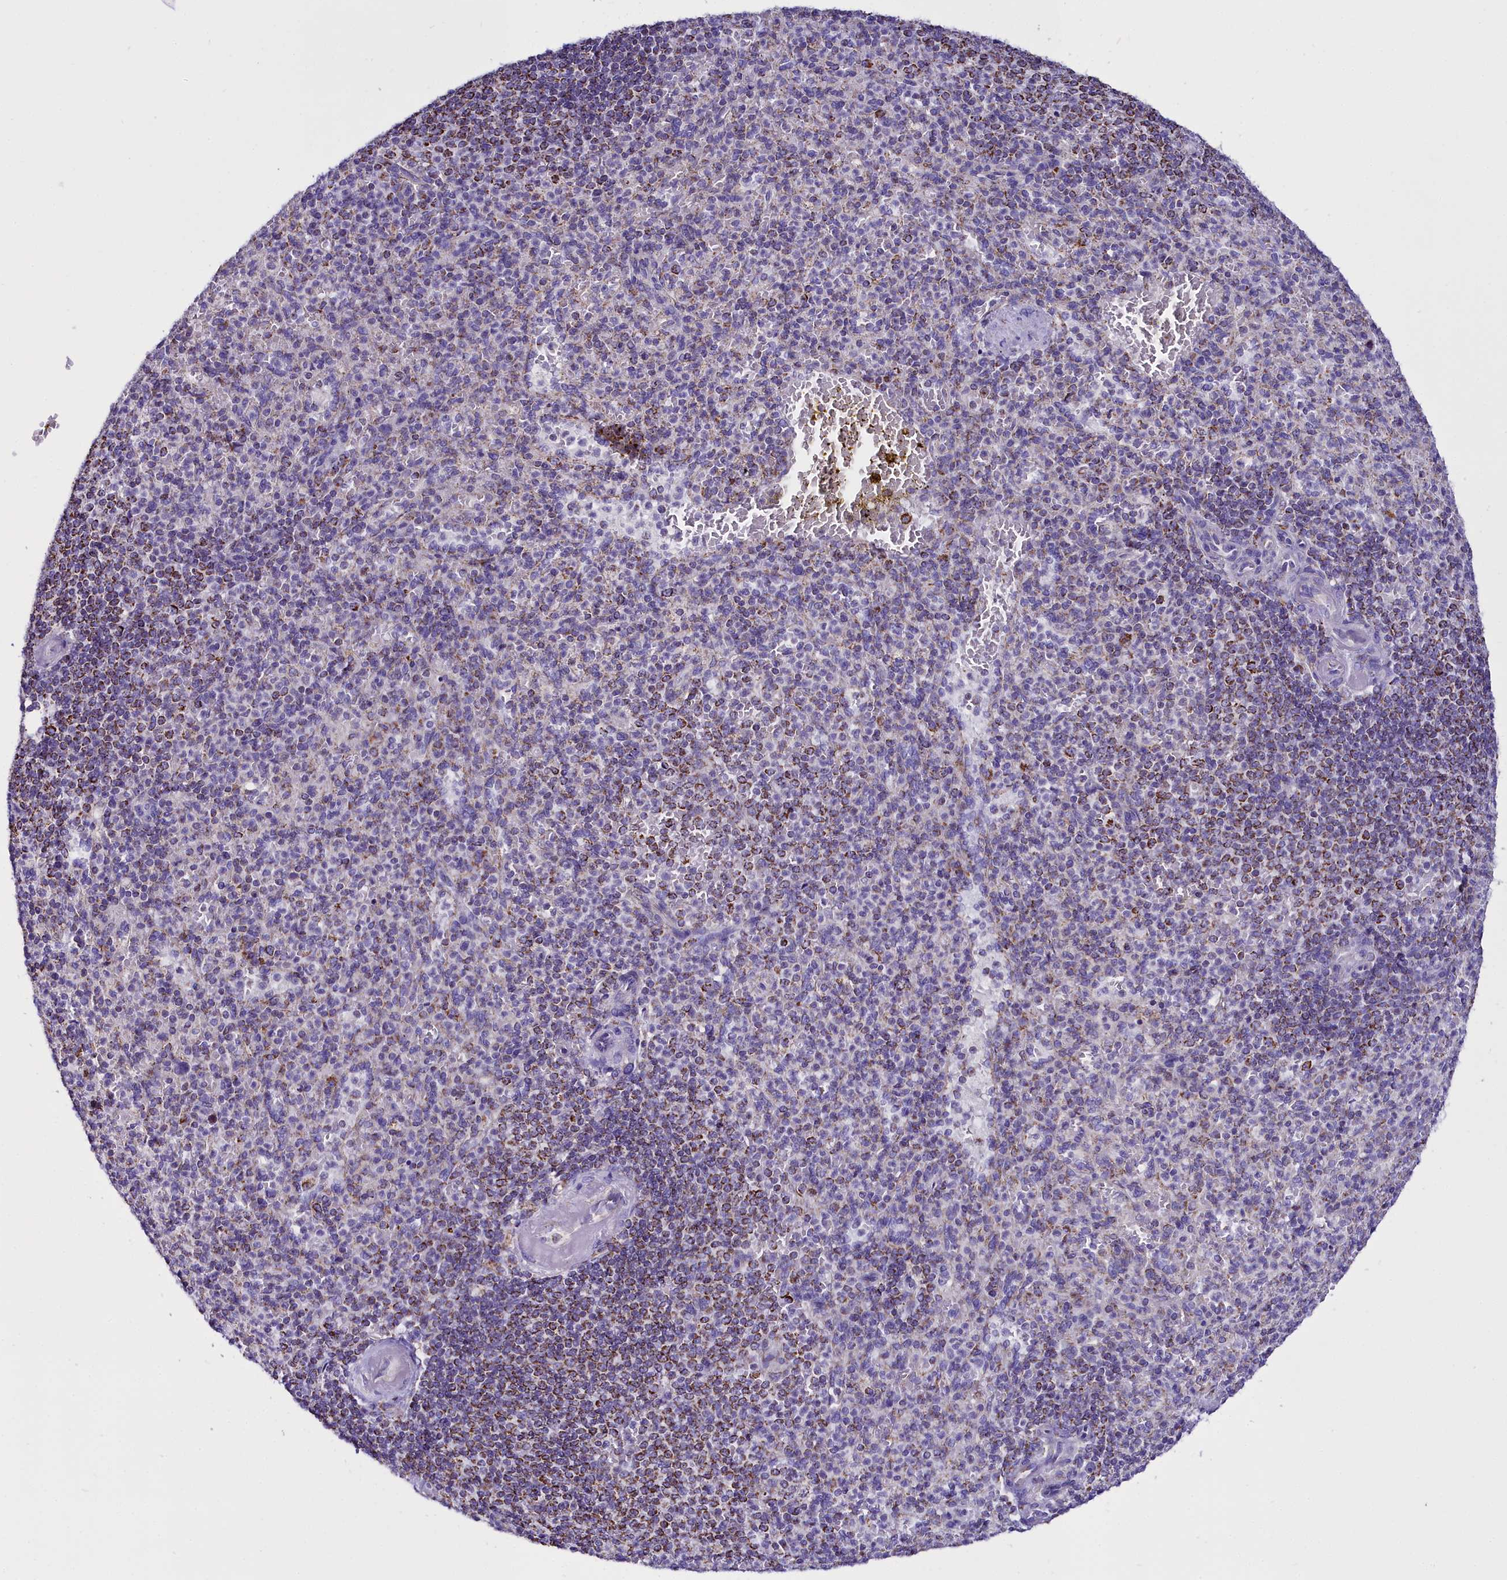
{"staining": {"intensity": "moderate", "quantity": "<25%", "location": "cytoplasmic/membranous"}, "tissue": "spleen", "cell_type": "Cells in red pulp", "image_type": "normal", "snomed": [{"axis": "morphology", "description": "Normal tissue, NOS"}, {"axis": "topography", "description": "Spleen"}], "caption": "Immunohistochemistry (IHC) micrograph of benign spleen: human spleen stained using IHC exhibits low levels of moderate protein expression localized specifically in the cytoplasmic/membranous of cells in red pulp, appearing as a cytoplasmic/membranous brown color.", "gene": "WDFY3", "patient": {"sex": "female", "age": 74}}